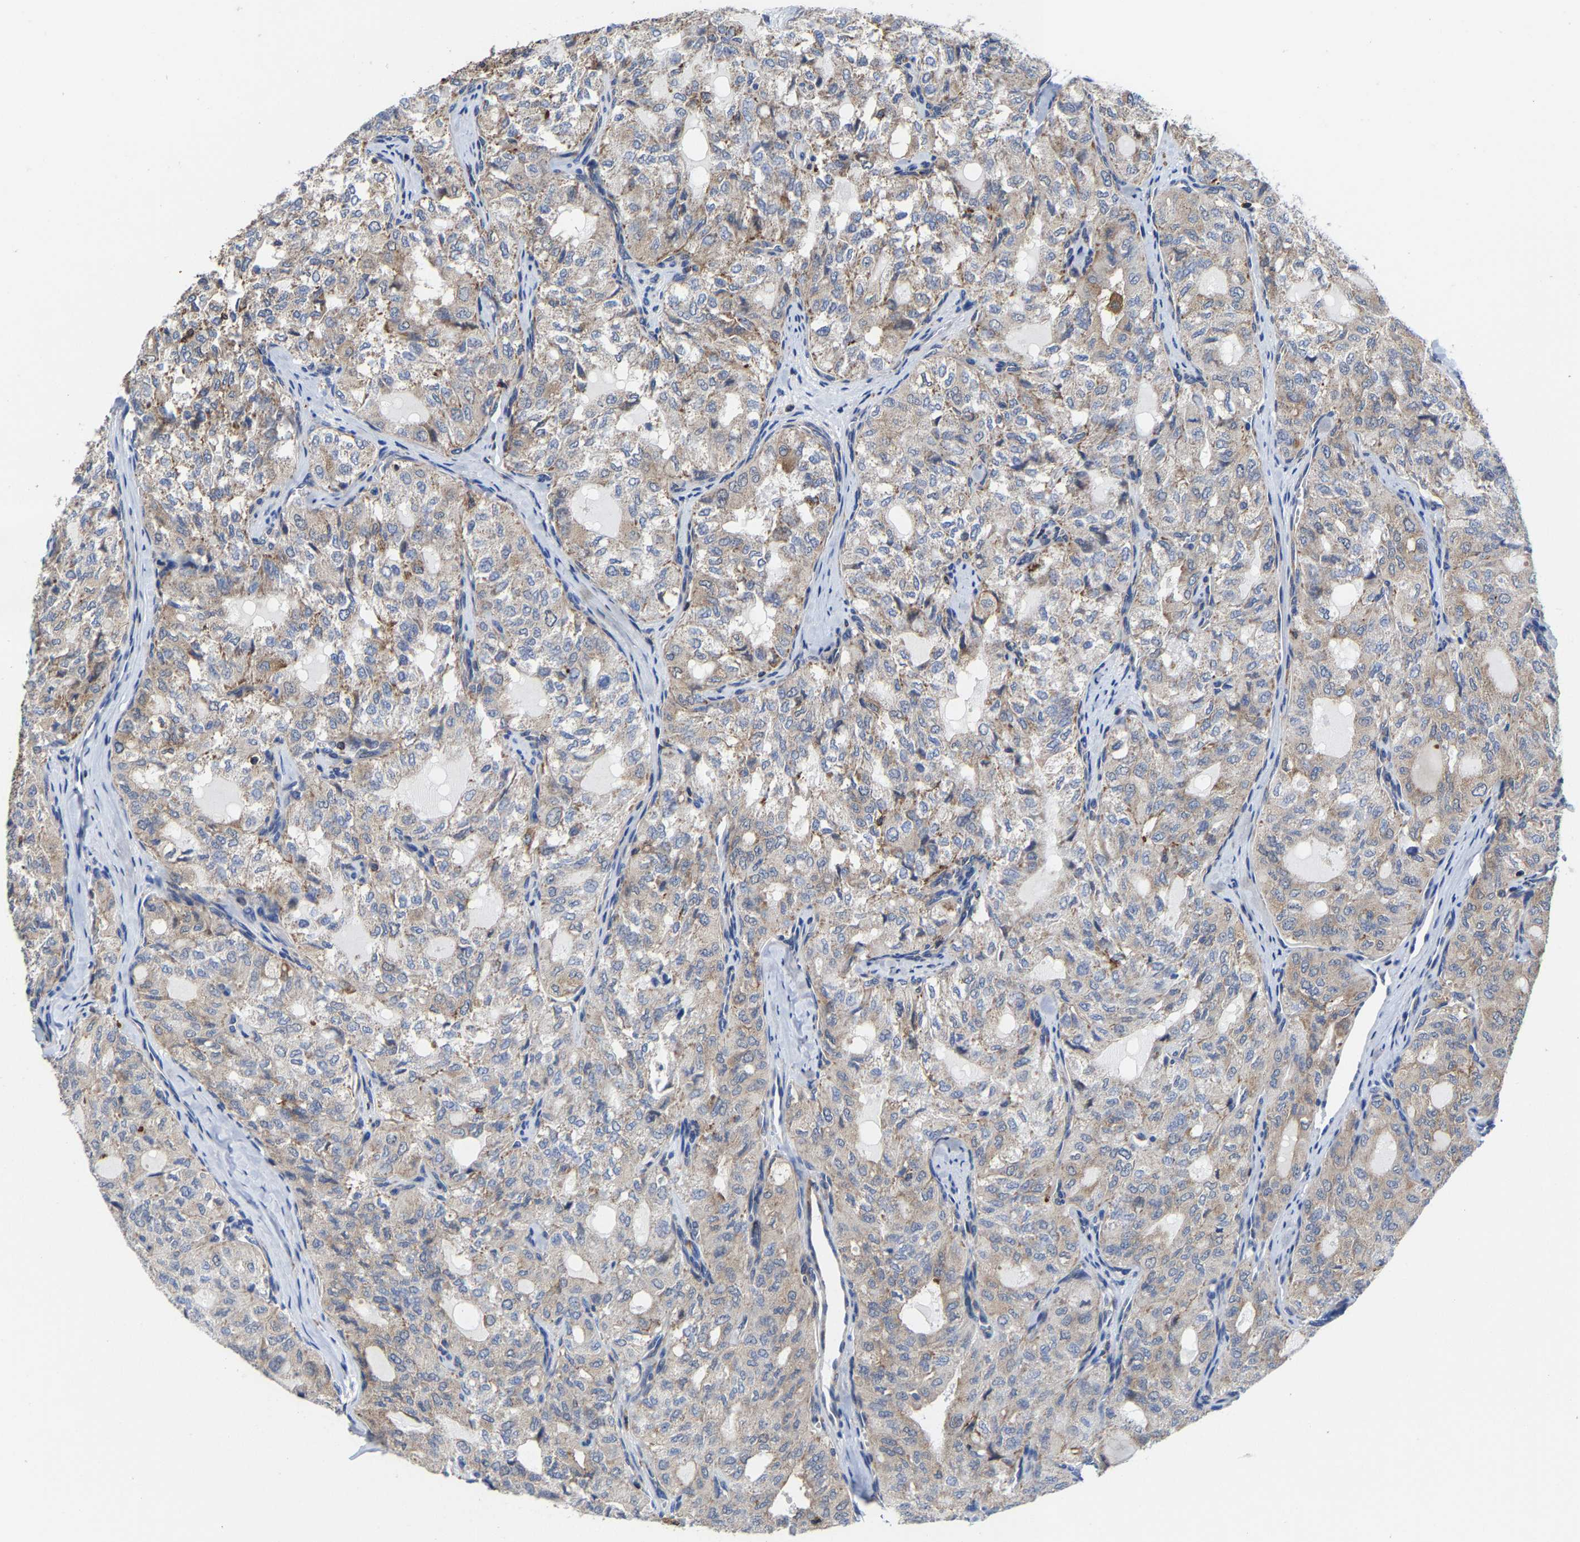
{"staining": {"intensity": "weak", "quantity": "25%-75%", "location": "cytoplasmic/membranous"}, "tissue": "thyroid cancer", "cell_type": "Tumor cells", "image_type": "cancer", "snomed": [{"axis": "morphology", "description": "Follicular adenoma carcinoma, NOS"}, {"axis": "topography", "description": "Thyroid gland"}], "caption": "Human follicular adenoma carcinoma (thyroid) stained with a protein marker reveals weak staining in tumor cells.", "gene": "PFKFB3", "patient": {"sex": "male", "age": 75}}